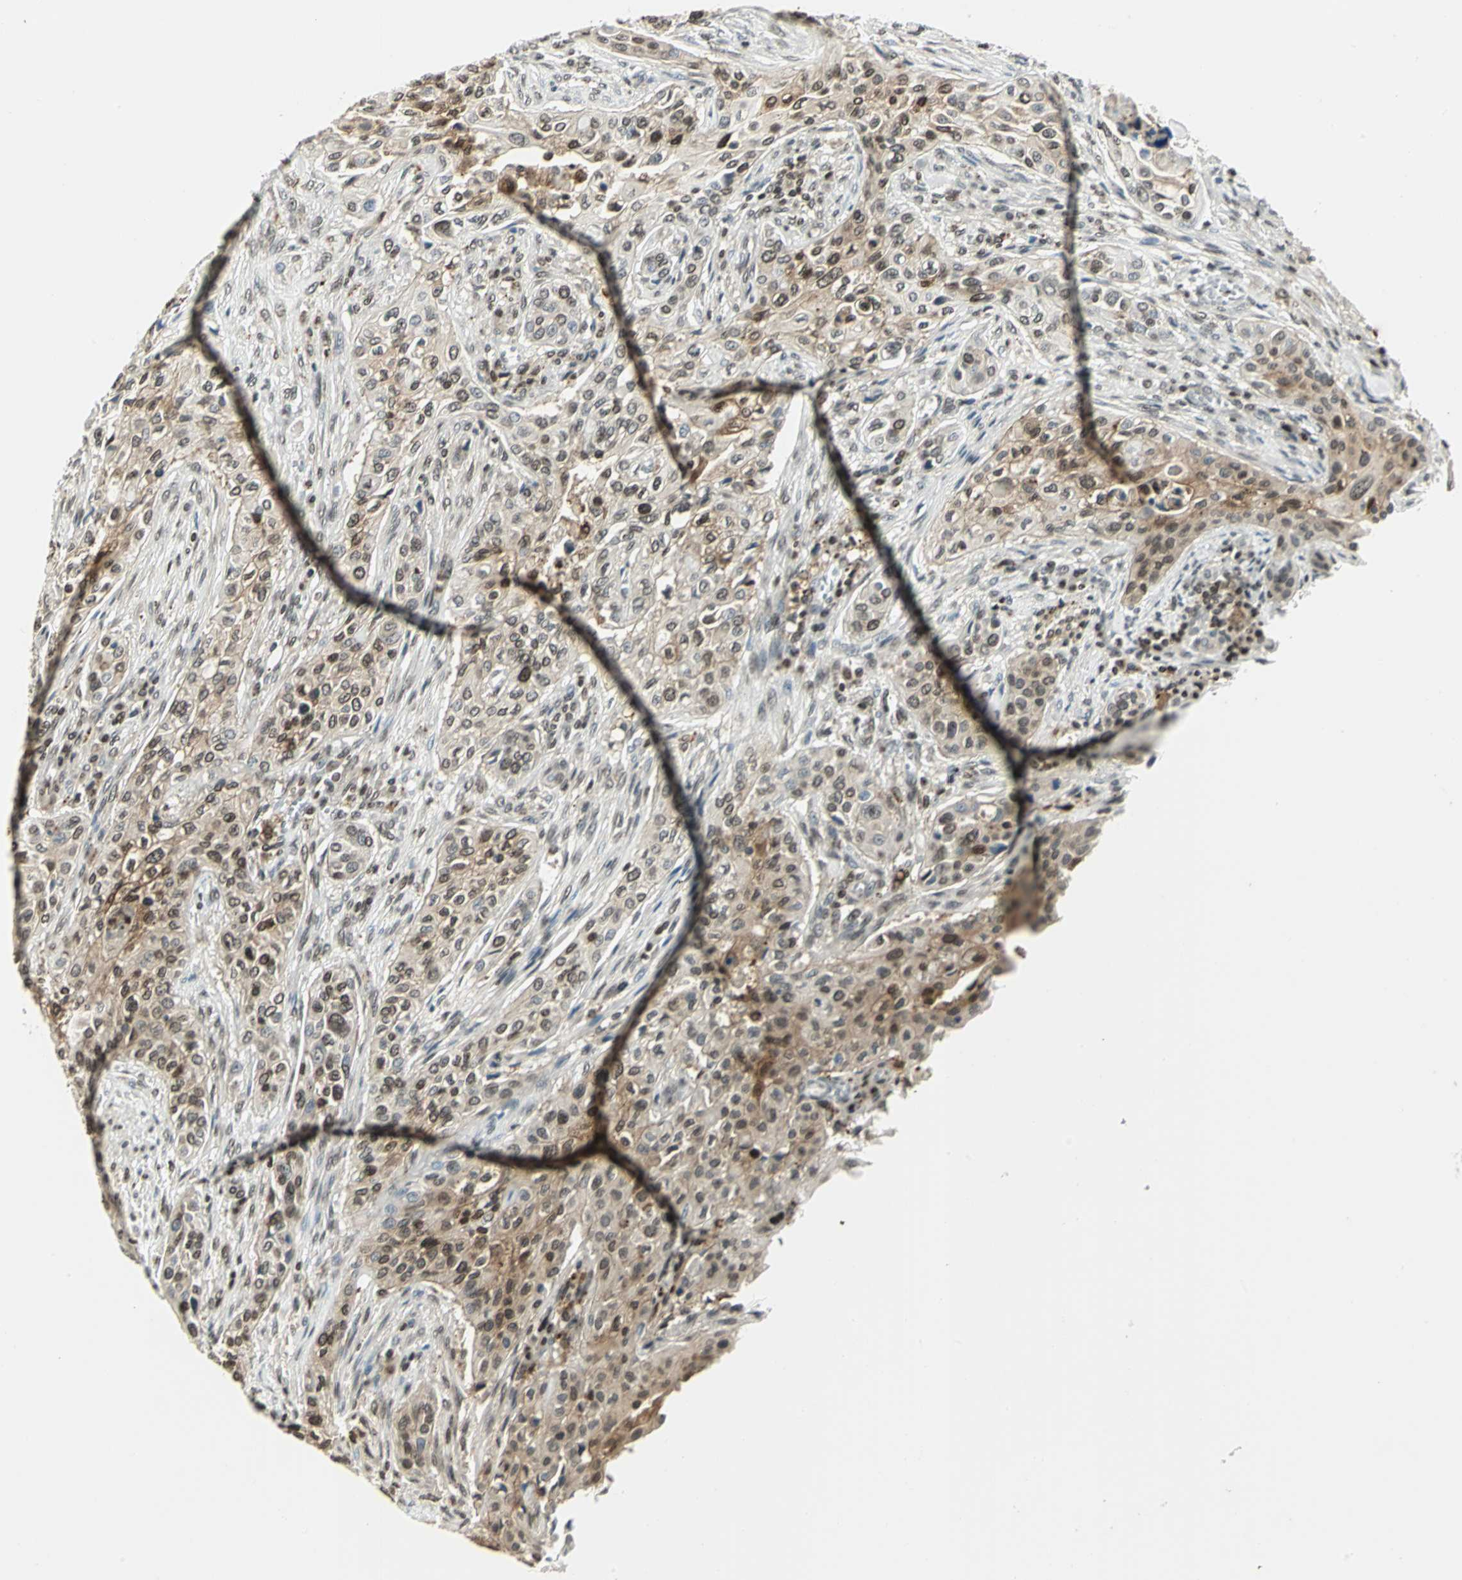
{"staining": {"intensity": "moderate", "quantity": ">75%", "location": "cytoplasmic/membranous,nuclear"}, "tissue": "urothelial cancer", "cell_type": "Tumor cells", "image_type": "cancer", "snomed": [{"axis": "morphology", "description": "Urothelial carcinoma, High grade"}, {"axis": "topography", "description": "Urinary bladder"}], "caption": "Immunohistochemical staining of urothelial cancer displays medium levels of moderate cytoplasmic/membranous and nuclear protein positivity in approximately >75% of tumor cells.", "gene": "LGALS3", "patient": {"sex": "male", "age": 74}}